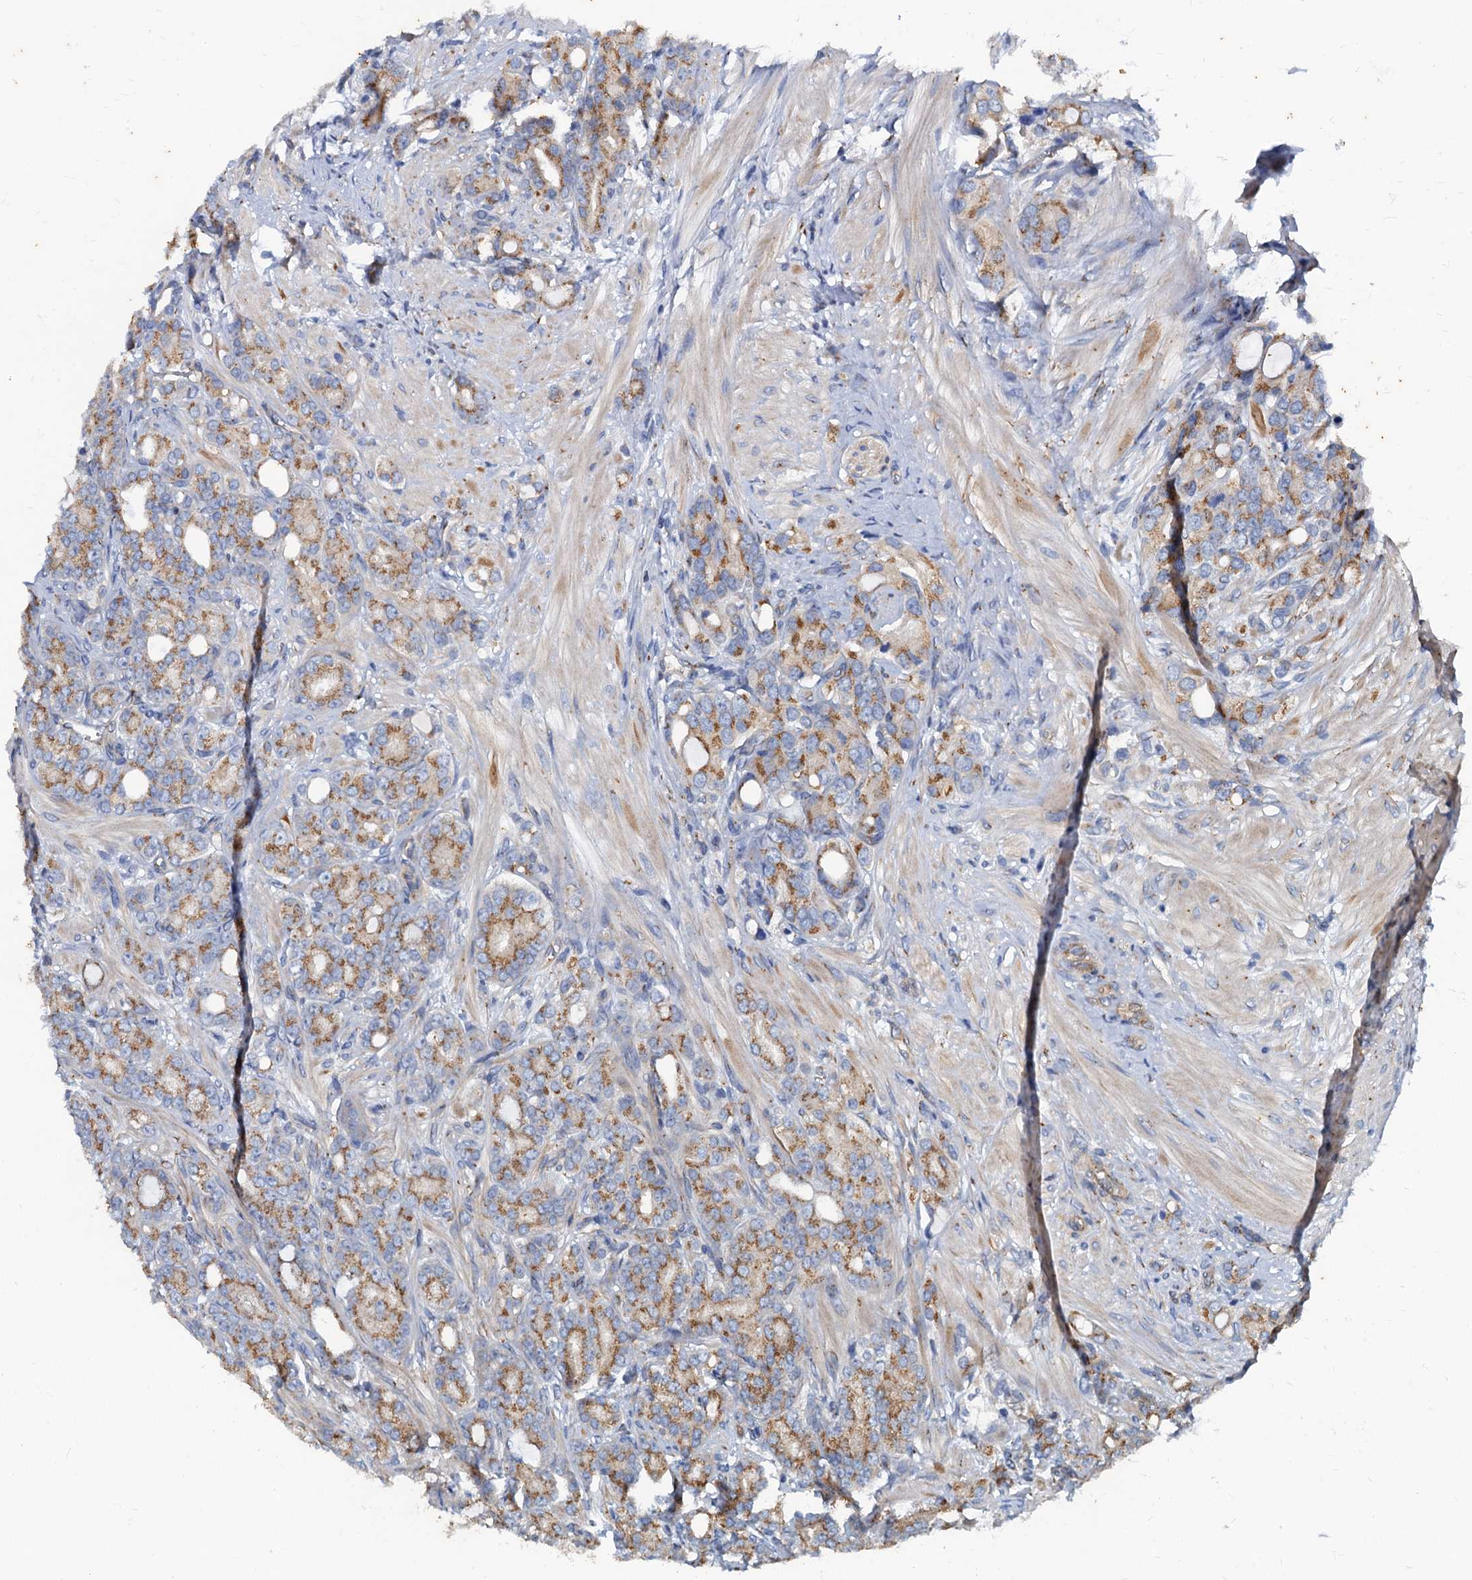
{"staining": {"intensity": "moderate", "quantity": ">75%", "location": "cytoplasmic/membranous"}, "tissue": "prostate cancer", "cell_type": "Tumor cells", "image_type": "cancer", "snomed": [{"axis": "morphology", "description": "Adenocarcinoma, High grade"}, {"axis": "topography", "description": "Prostate"}], "caption": "A micrograph of prostate cancer (high-grade adenocarcinoma) stained for a protein exhibits moderate cytoplasmic/membranous brown staining in tumor cells. The staining was performed using DAB (3,3'-diaminobenzidine) to visualize the protein expression in brown, while the nuclei were stained in blue with hematoxylin (Magnification: 20x).", "gene": "NGRN", "patient": {"sex": "male", "age": 62}}